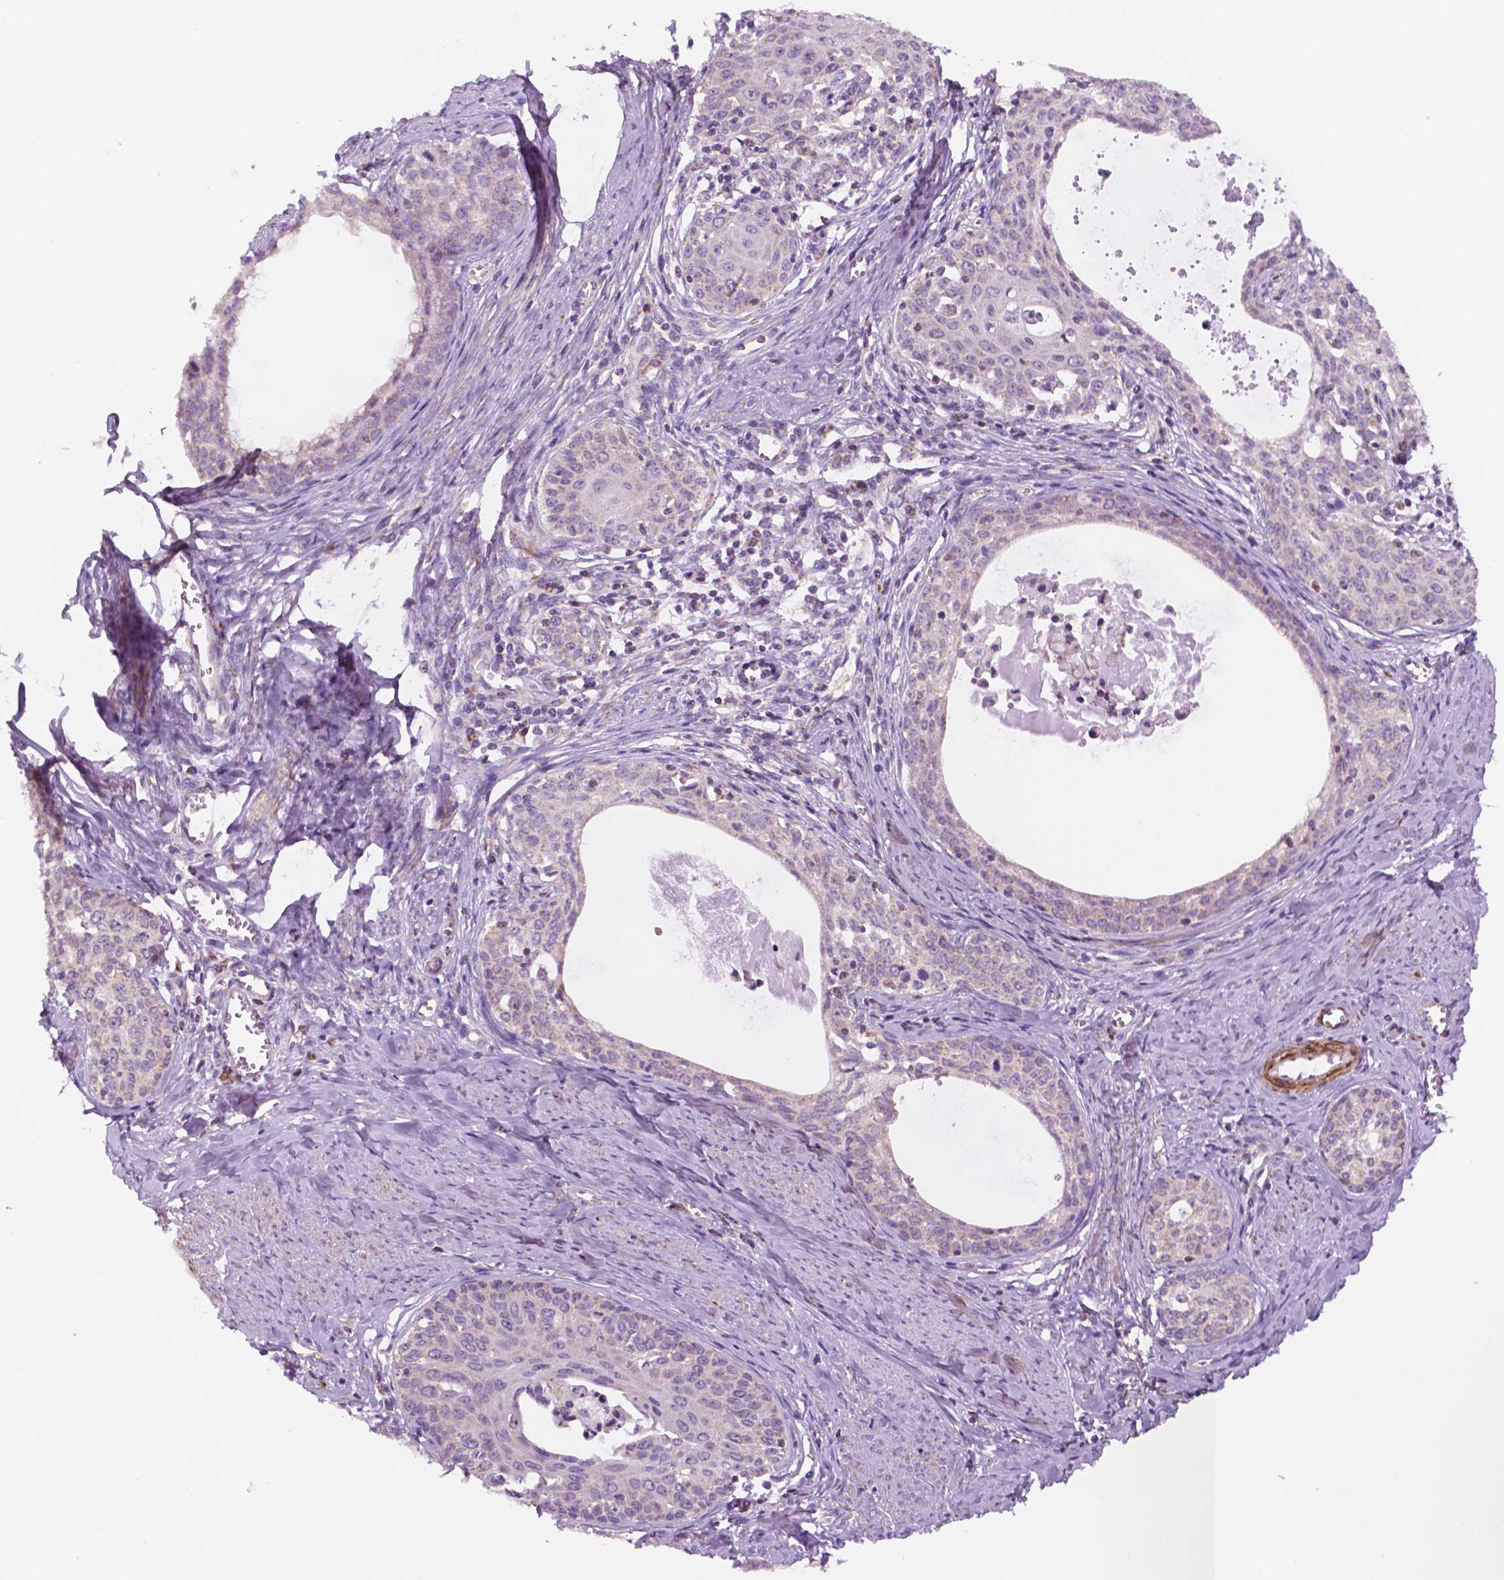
{"staining": {"intensity": "negative", "quantity": "none", "location": "none"}, "tissue": "cervical cancer", "cell_type": "Tumor cells", "image_type": "cancer", "snomed": [{"axis": "morphology", "description": "Squamous cell carcinoma, NOS"}, {"axis": "morphology", "description": "Adenocarcinoma, NOS"}, {"axis": "topography", "description": "Cervix"}], "caption": "The photomicrograph shows no significant expression in tumor cells of cervical squamous cell carcinoma.", "gene": "GEMIN4", "patient": {"sex": "female", "age": 52}}